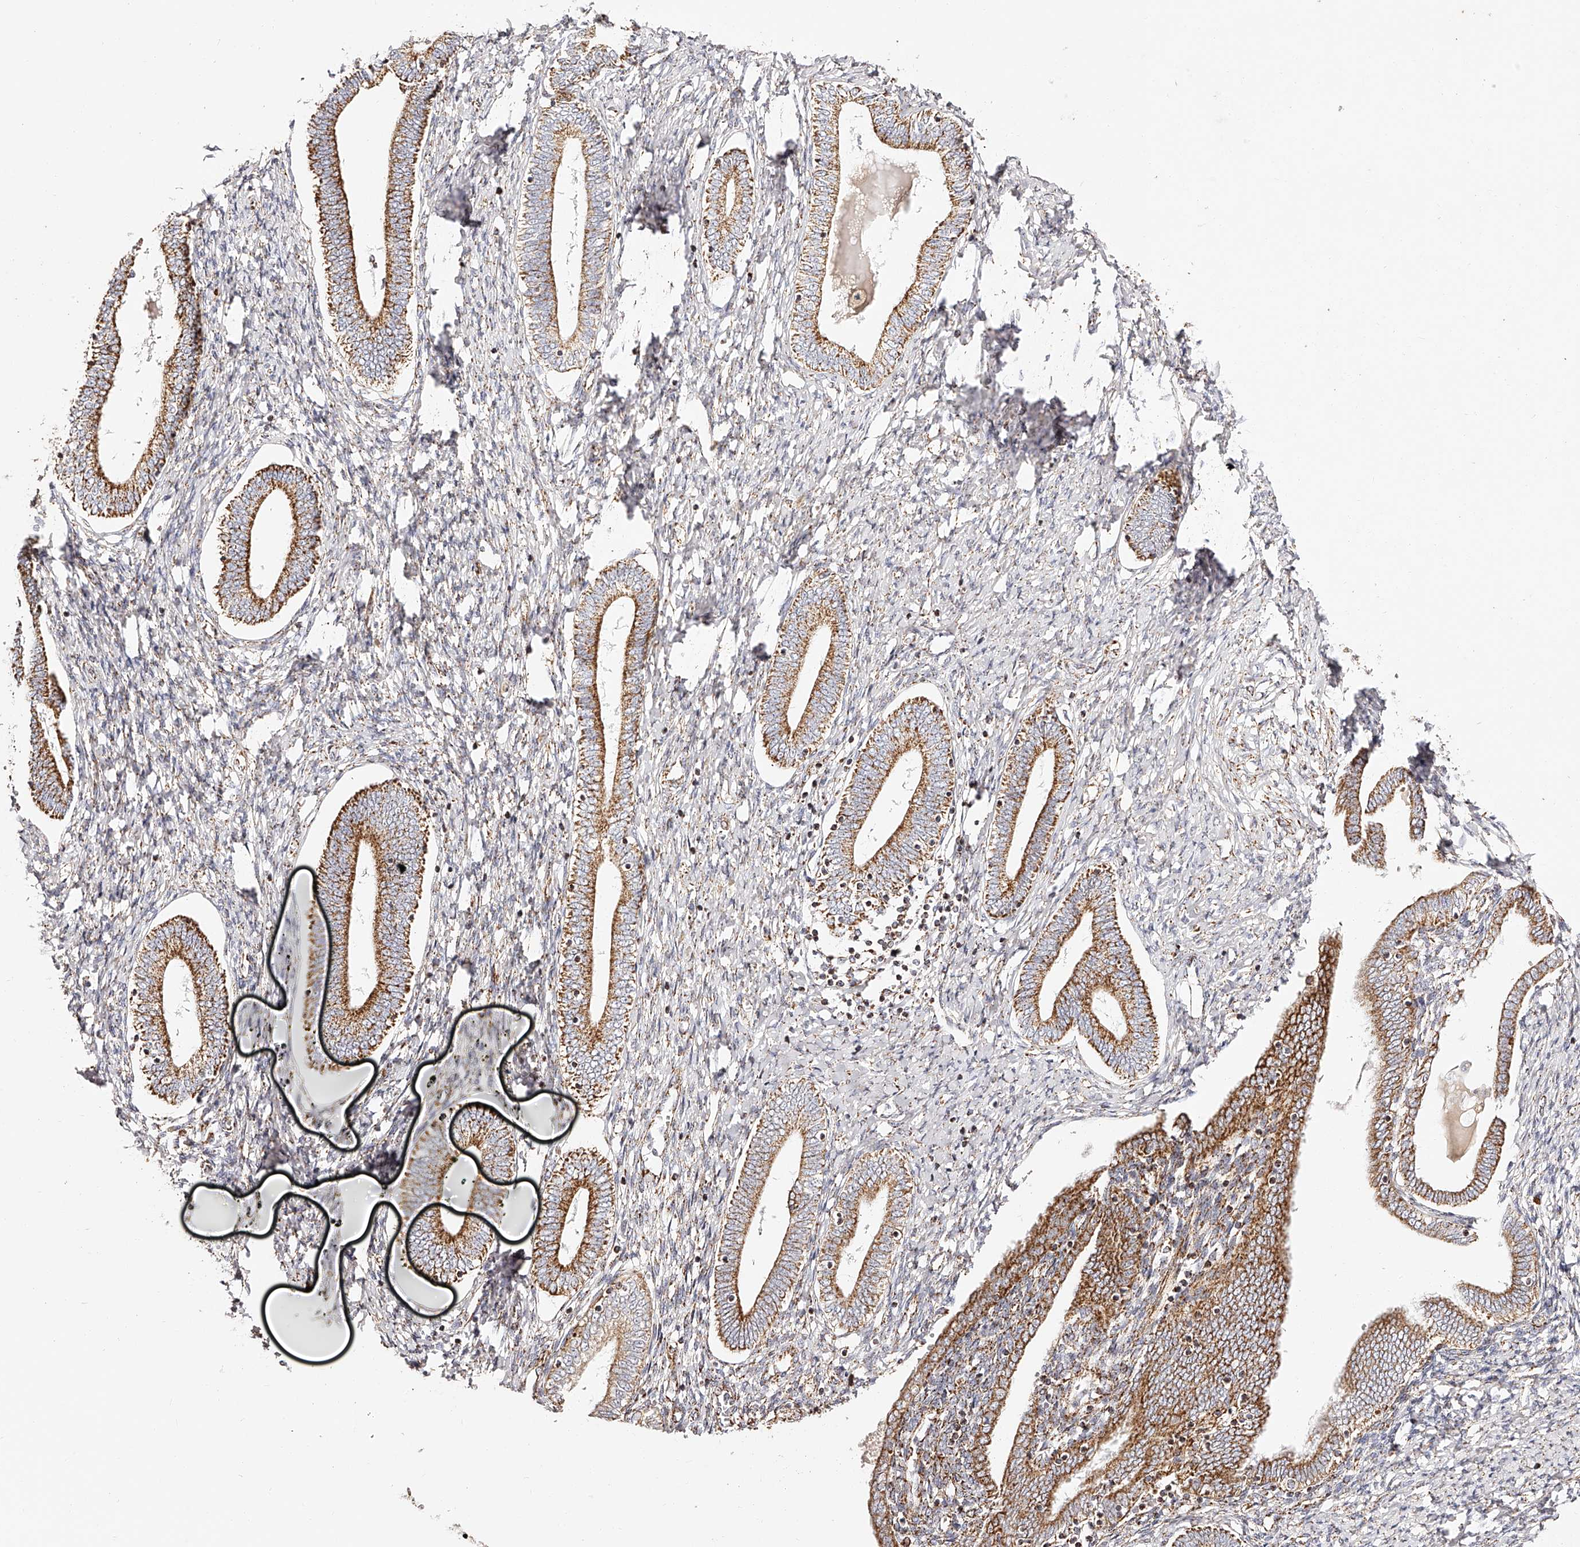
{"staining": {"intensity": "moderate", "quantity": "<25%", "location": "cytoplasmic/membranous"}, "tissue": "endometrium", "cell_type": "Cells in endometrial stroma", "image_type": "normal", "snomed": [{"axis": "morphology", "description": "Normal tissue, NOS"}, {"axis": "topography", "description": "Endometrium"}], "caption": "Cells in endometrial stroma demonstrate low levels of moderate cytoplasmic/membranous positivity in about <25% of cells in unremarkable human endometrium. The staining is performed using DAB brown chromogen to label protein expression. The nuclei are counter-stained blue using hematoxylin.", "gene": "NDUFV3", "patient": {"sex": "female", "age": 72}}